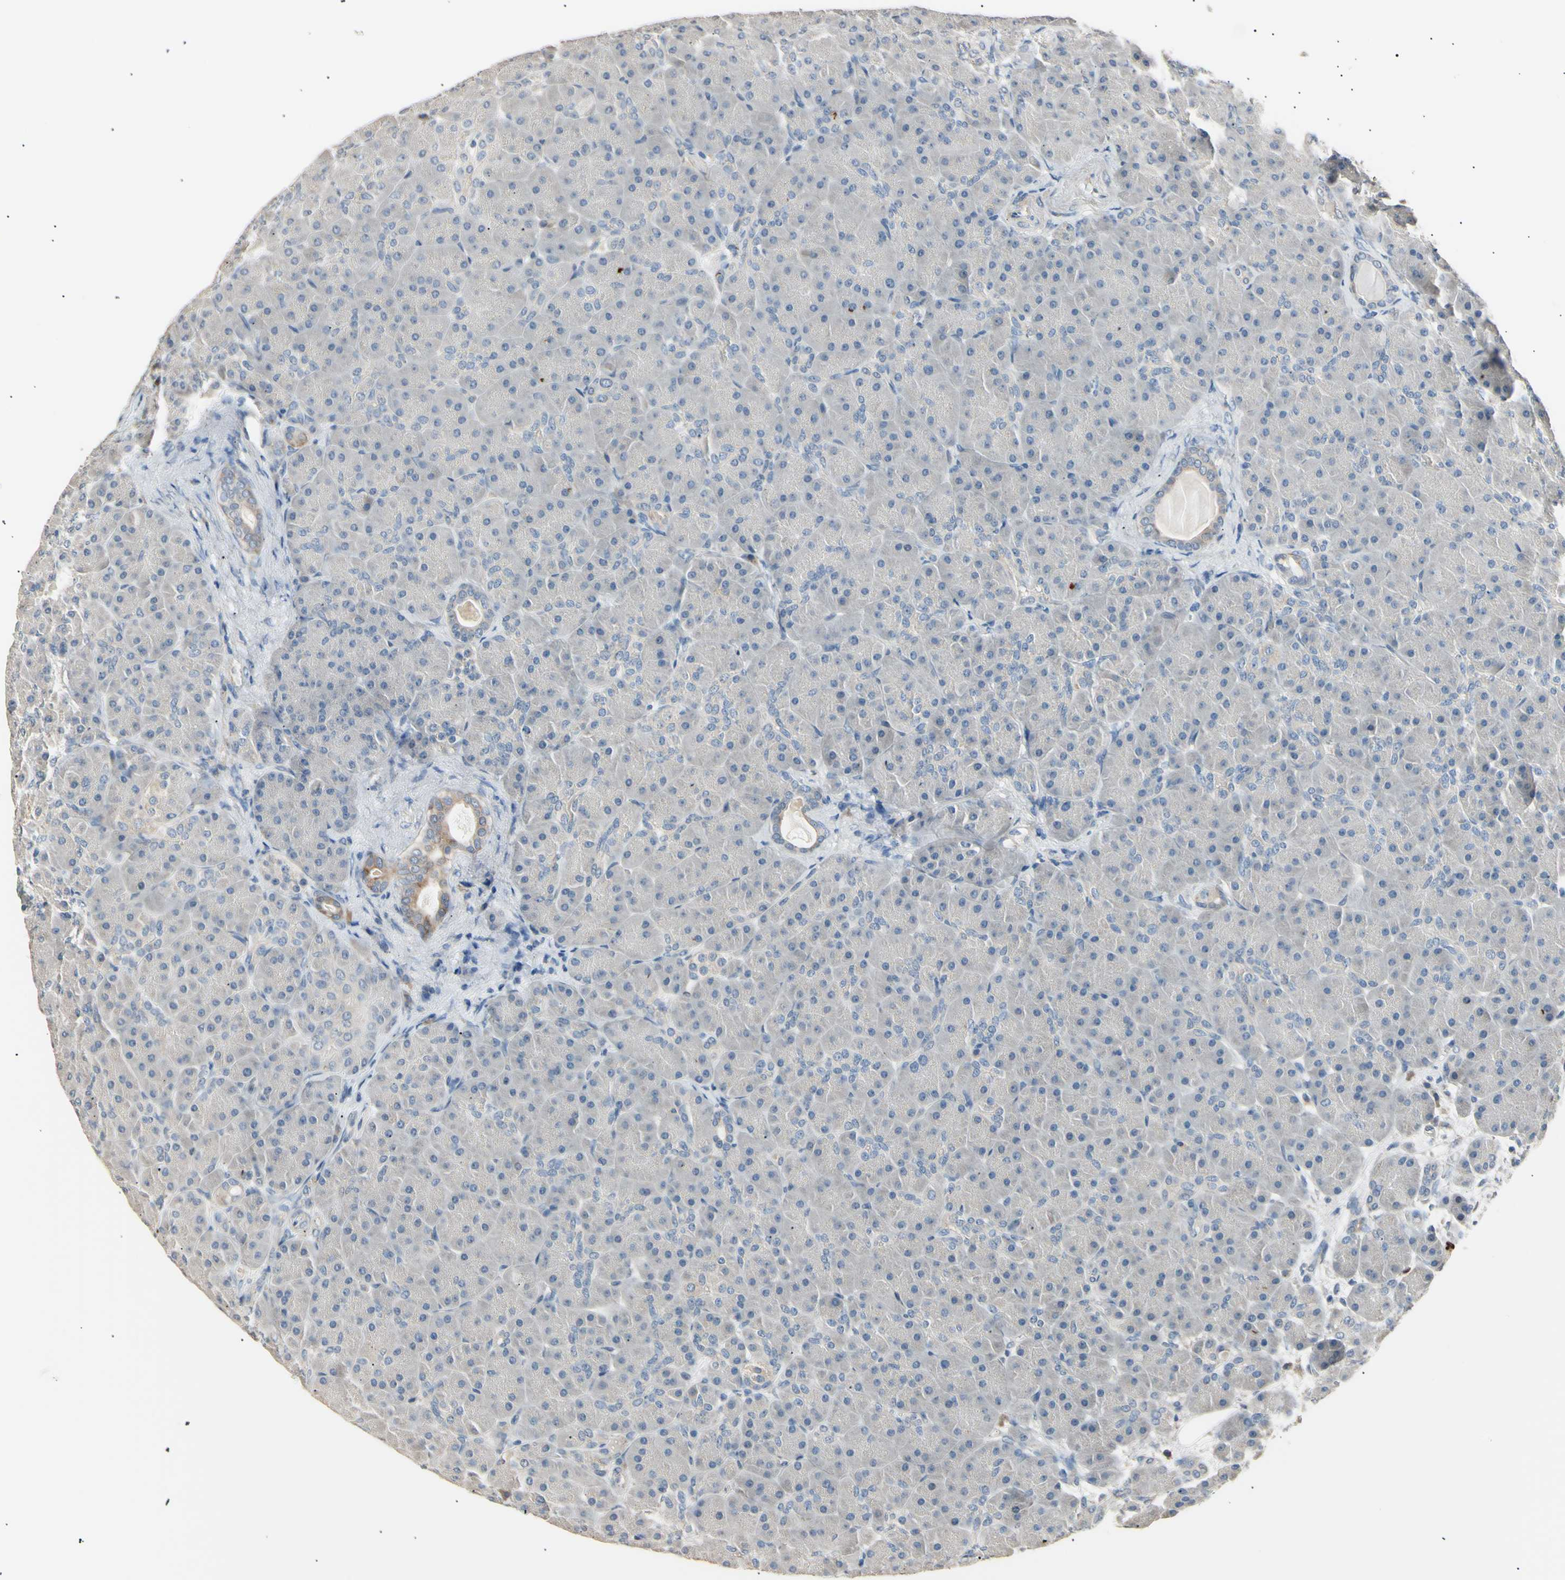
{"staining": {"intensity": "negative", "quantity": "none", "location": "none"}, "tissue": "pancreas", "cell_type": "Exocrine glandular cells", "image_type": "normal", "snomed": [{"axis": "morphology", "description": "Normal tissue, NOS"}, {"axis": "topography", "description": "Pancreas"}], "caption": "Immunohistochemistry histopathology image of unremarkable pancreas: pancreas stained with DAB (3,3'-diaminobenzidine) exhibits no significant protein positivity in exocrine glandular cells. (DAB immunohistochemistry (IHC) visualized using brightfield microscopy, high magnification).", "gene": "LDLR", "patient": {"sex": "male", "age": 66}}